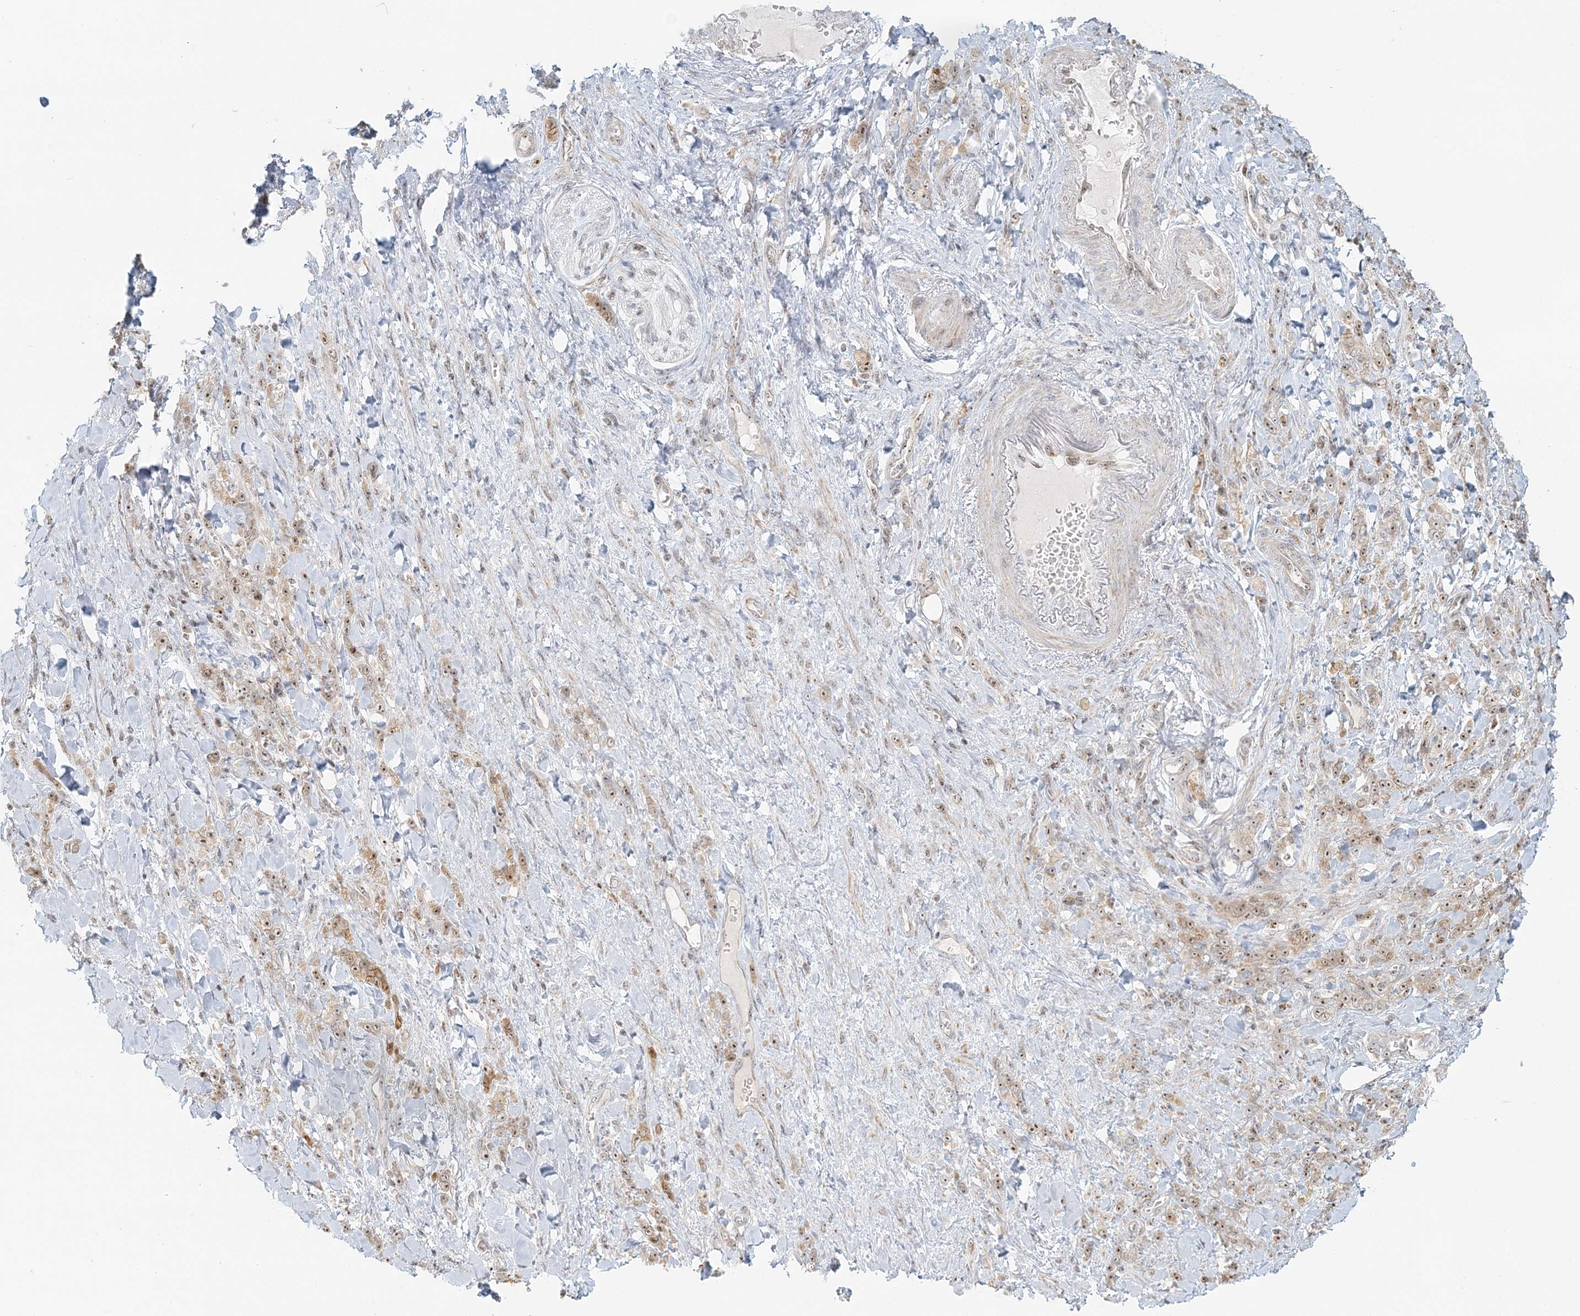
{"staining": {"intensity": "moderate", "quantity": ">75%", "location": "nuclear"}, "tissue": "stomach cancer", "cell_type": "Tumor cells", "image_type": "cancer", "snomed": [{"axis": "morphology", "description": "Normal tissue, NOS"}, {"axis": "morphology", "description": "Adenocarcinoma, NOS"}, {"axis": "topography", "description": "Stomach"}], "caption": "The photomicrograph displays staining of stomach cancer, revealing moderate nuclear protein positivity (brown color) within tumor cells. The protein of interest is shown in brown color, while the nuclei are stained blue.", "gene": "UBE2F", "patient": {"sex": "male", "age": 82}}